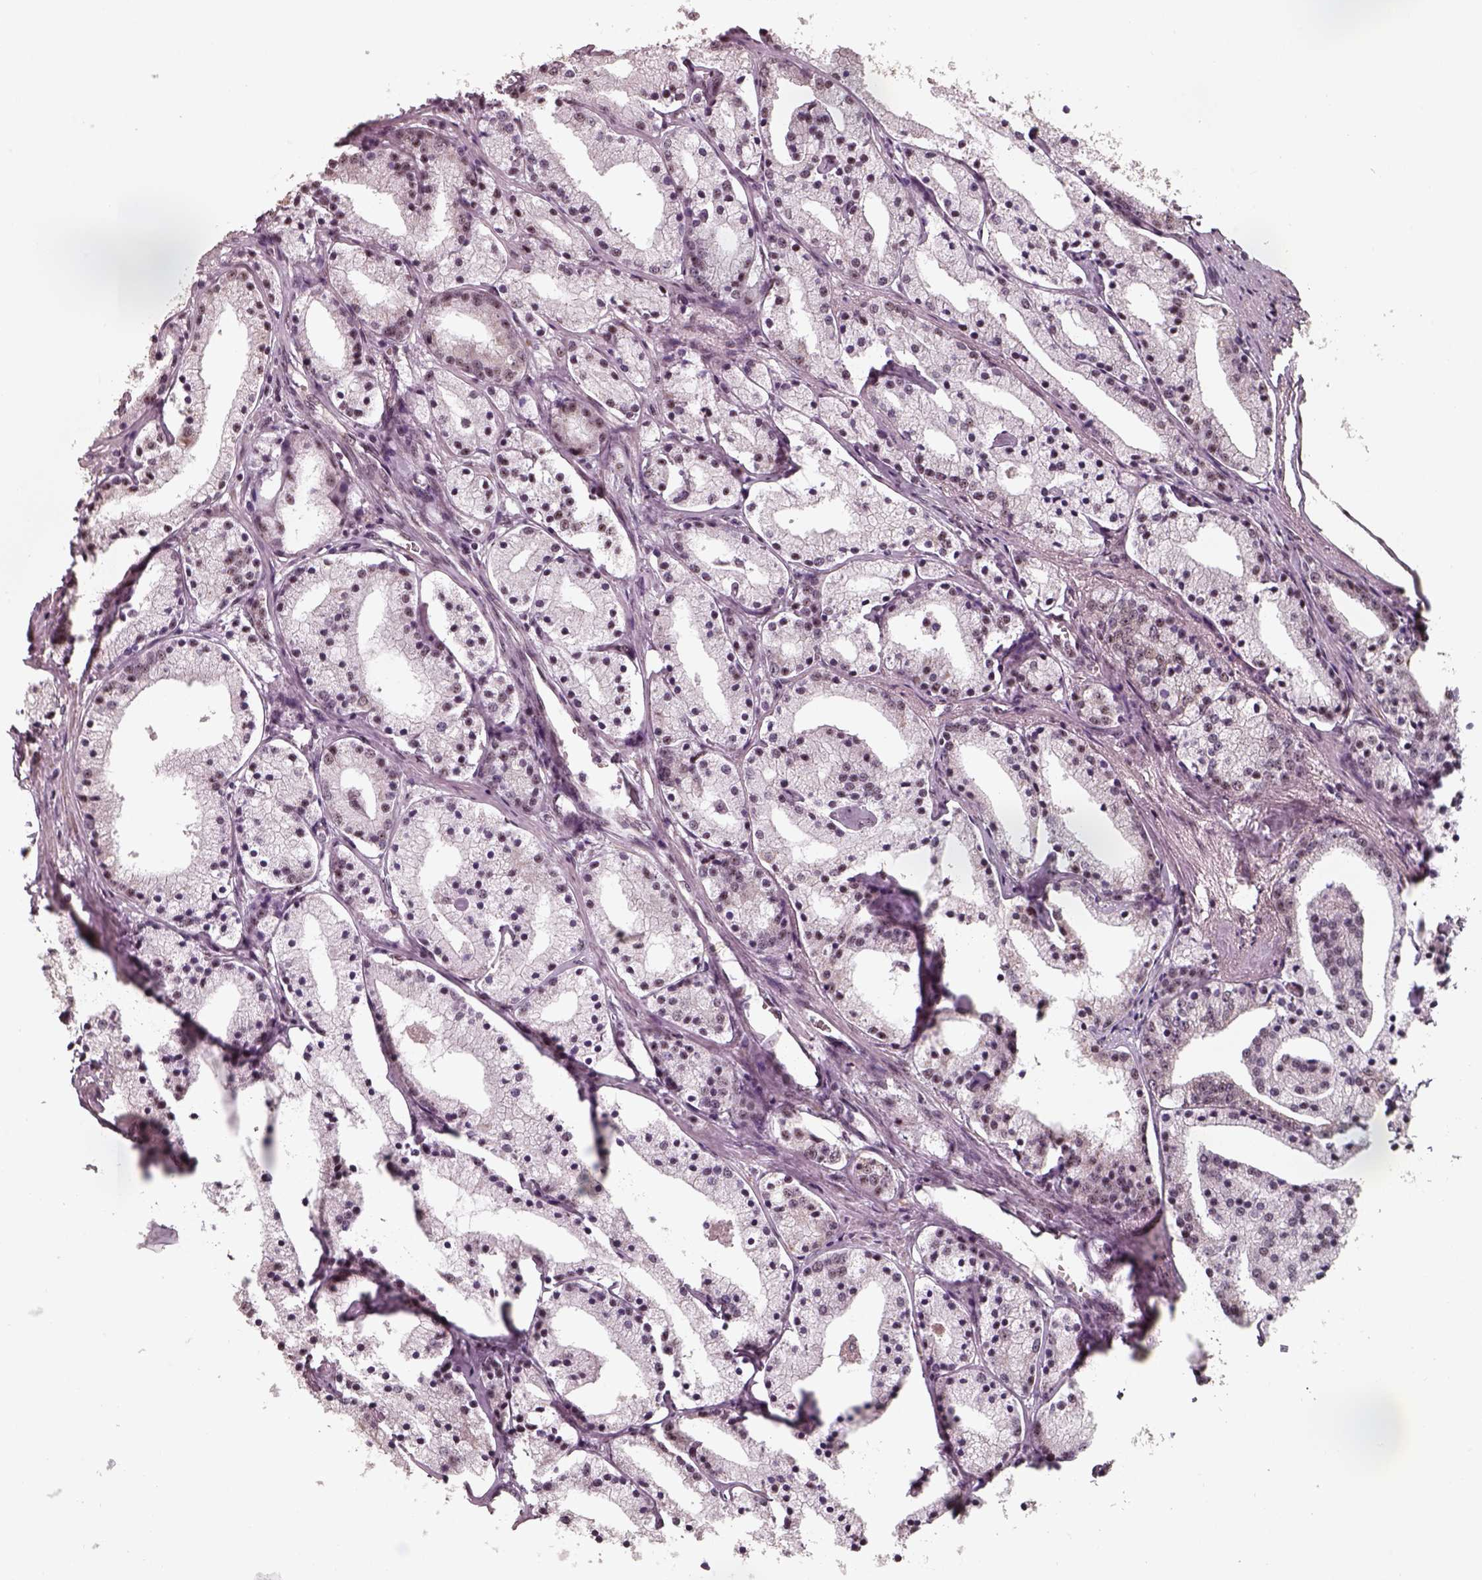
{"staining": {"intensity": "moderate", "quantity": "25%-75%", "location": "nuclear"}, "tissue": "prostate cancer", "cell_type": "Tumor cells", "image_type": "cancer", "snomed": [{"axis": "morphology", "description": "Adenocarcinoma, NOS"}, {"axis": "topography", "description": "Prostate"}], "caption": "Prostate cancer was stained to show a protein in brown. There is medium levels of moderate nuclear staining in about 25%-75% of tumor cells.", "gene": "ATXN7L3", "patient": {"sex": "male", "age": 69}}